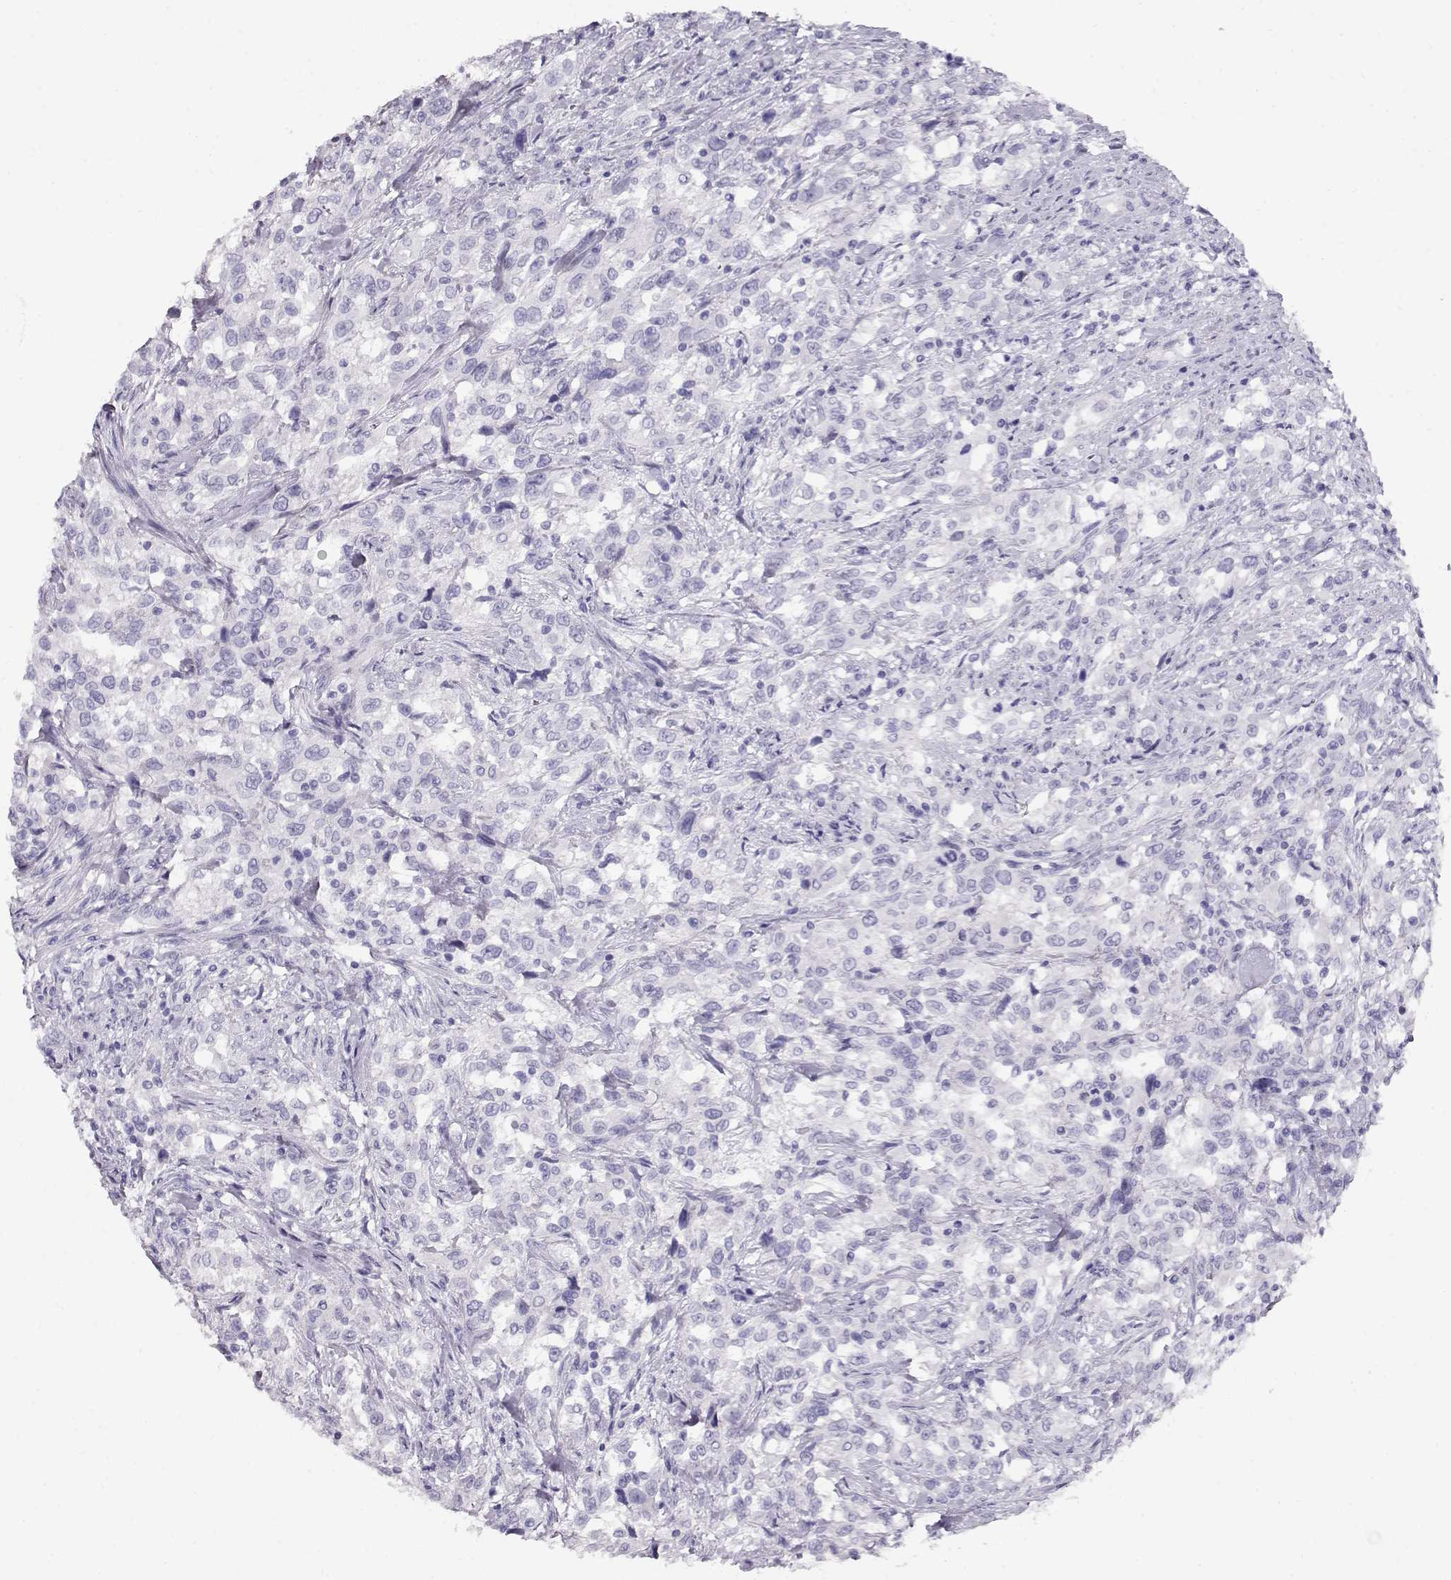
{"staining": {"intensity": "negative", "quantity": "none", "location": "none"}, "tissue": "urothelial cancer", "cell_type": "Tumor cells", "image_type": "cancer", "snomed": [{"axis": "morphology", "description": "Urothelial carcinoma, NOS"}, {"axis": "morphology", "description": "Urothelial carcinoma, High grade"}, {"axis": "topography", "description": "Urinary bladder"}], "caption": "IHC micrograph of neoplastic tissue: high-grade urothelial carcinoma stained with DAB demonstrates no significant protein positivity in tumor cells. (DAB immunohistochemistry with hematoxylin counter stain).", "gene": "ACTN2", "patient": {"sex": "female", "age": 64}}